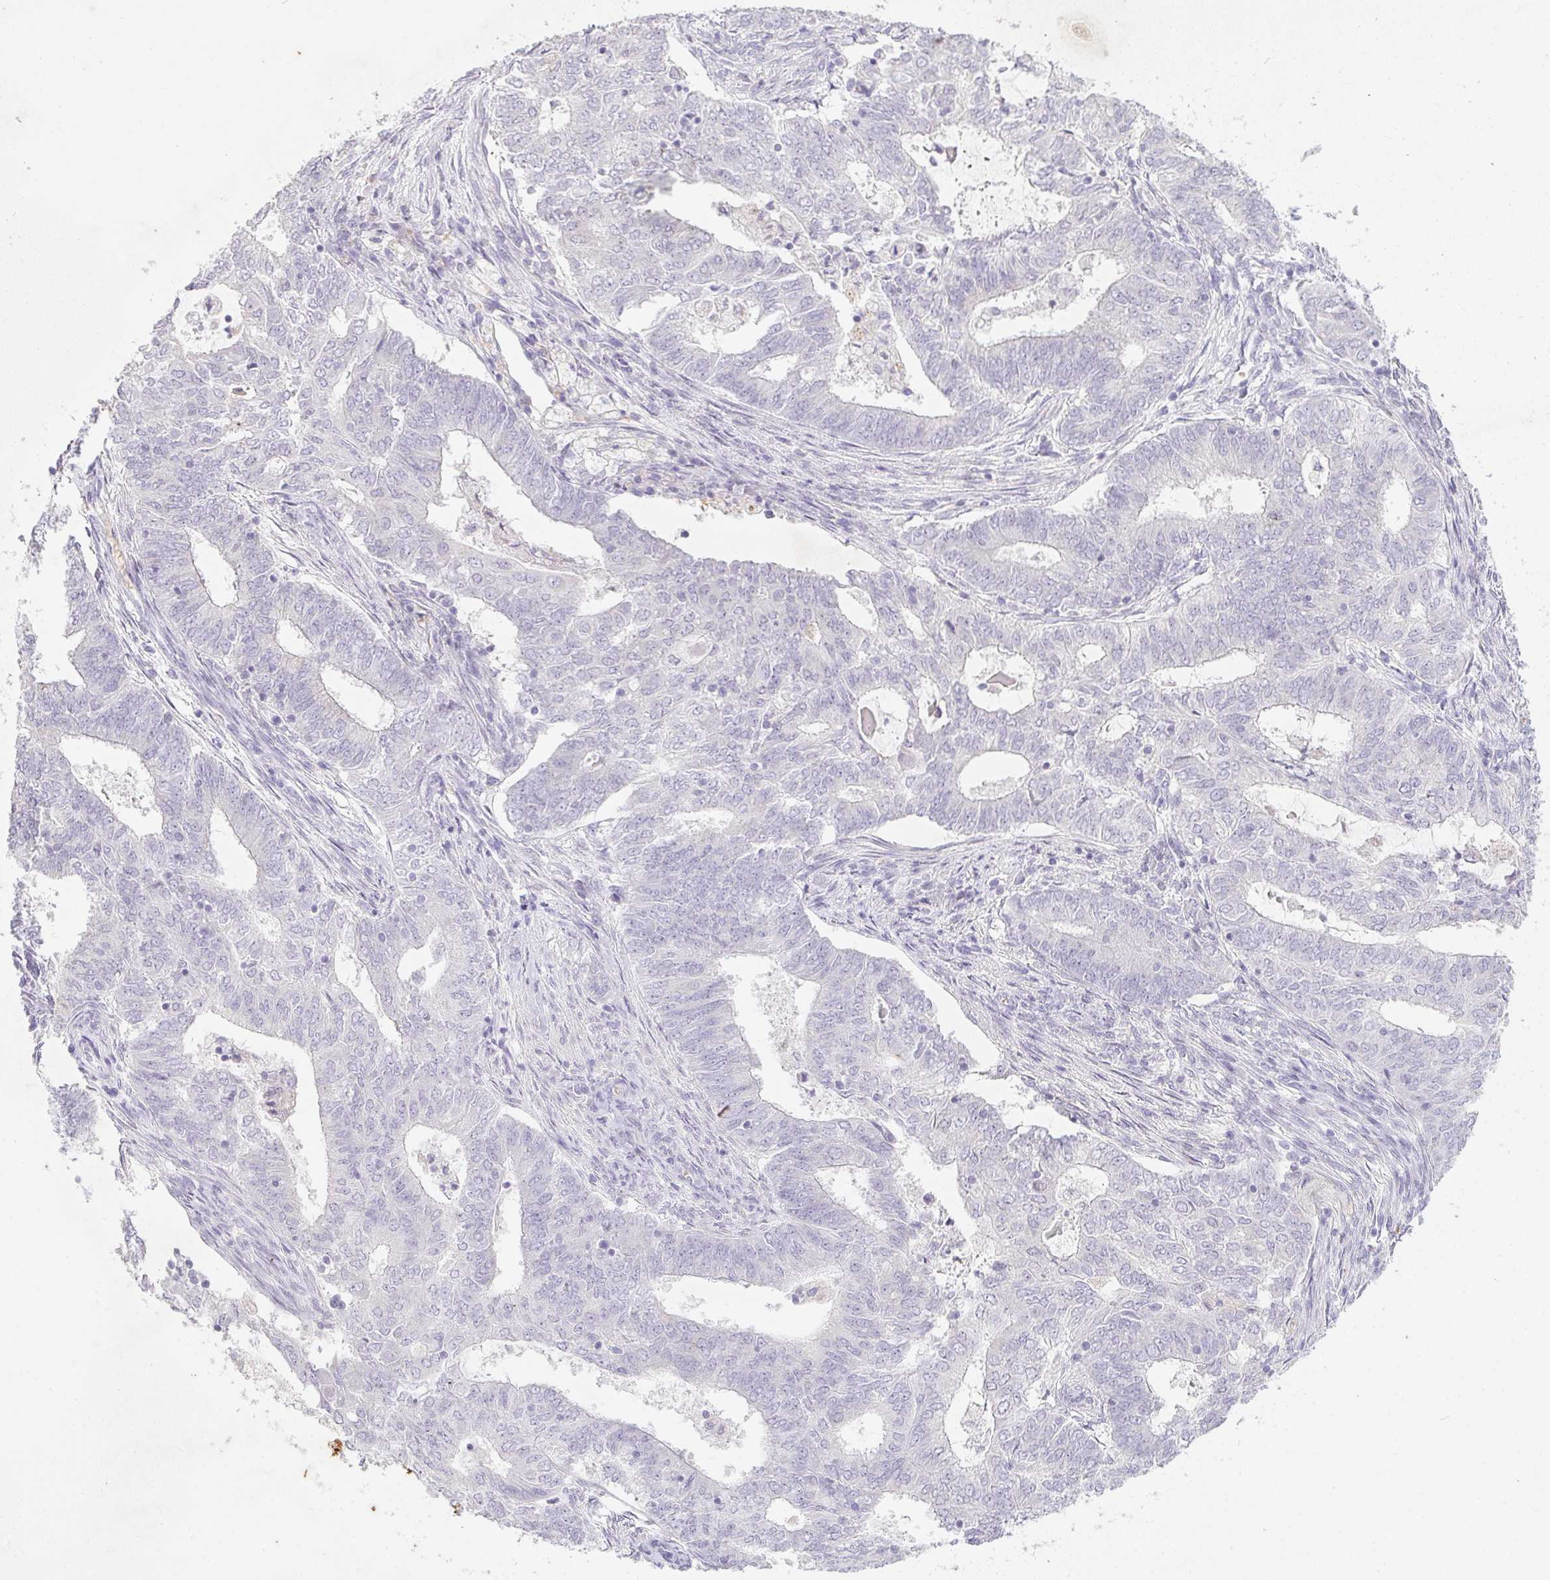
{"staining": {"intensity": "negative", "quantity": "none", "location": "none"}, "tissue": "endometrial cancer", "cell_type": "Tumor cells", "image_type": "cancer", "snomed": [{"axis": "morphology", "description": "Adenocarcinoma, NOS"}, {"axis": "topography", "description": "Endometrium"}], "caption": "High magnification brightfield microscopy of endometrial adenocarcinoma stained with DAB (brown) and counterstained with hematoxylin (blue): tumor cells show no significant expression.", "gene": "DCD", "patient": {"sex": "female", "age": 62}}